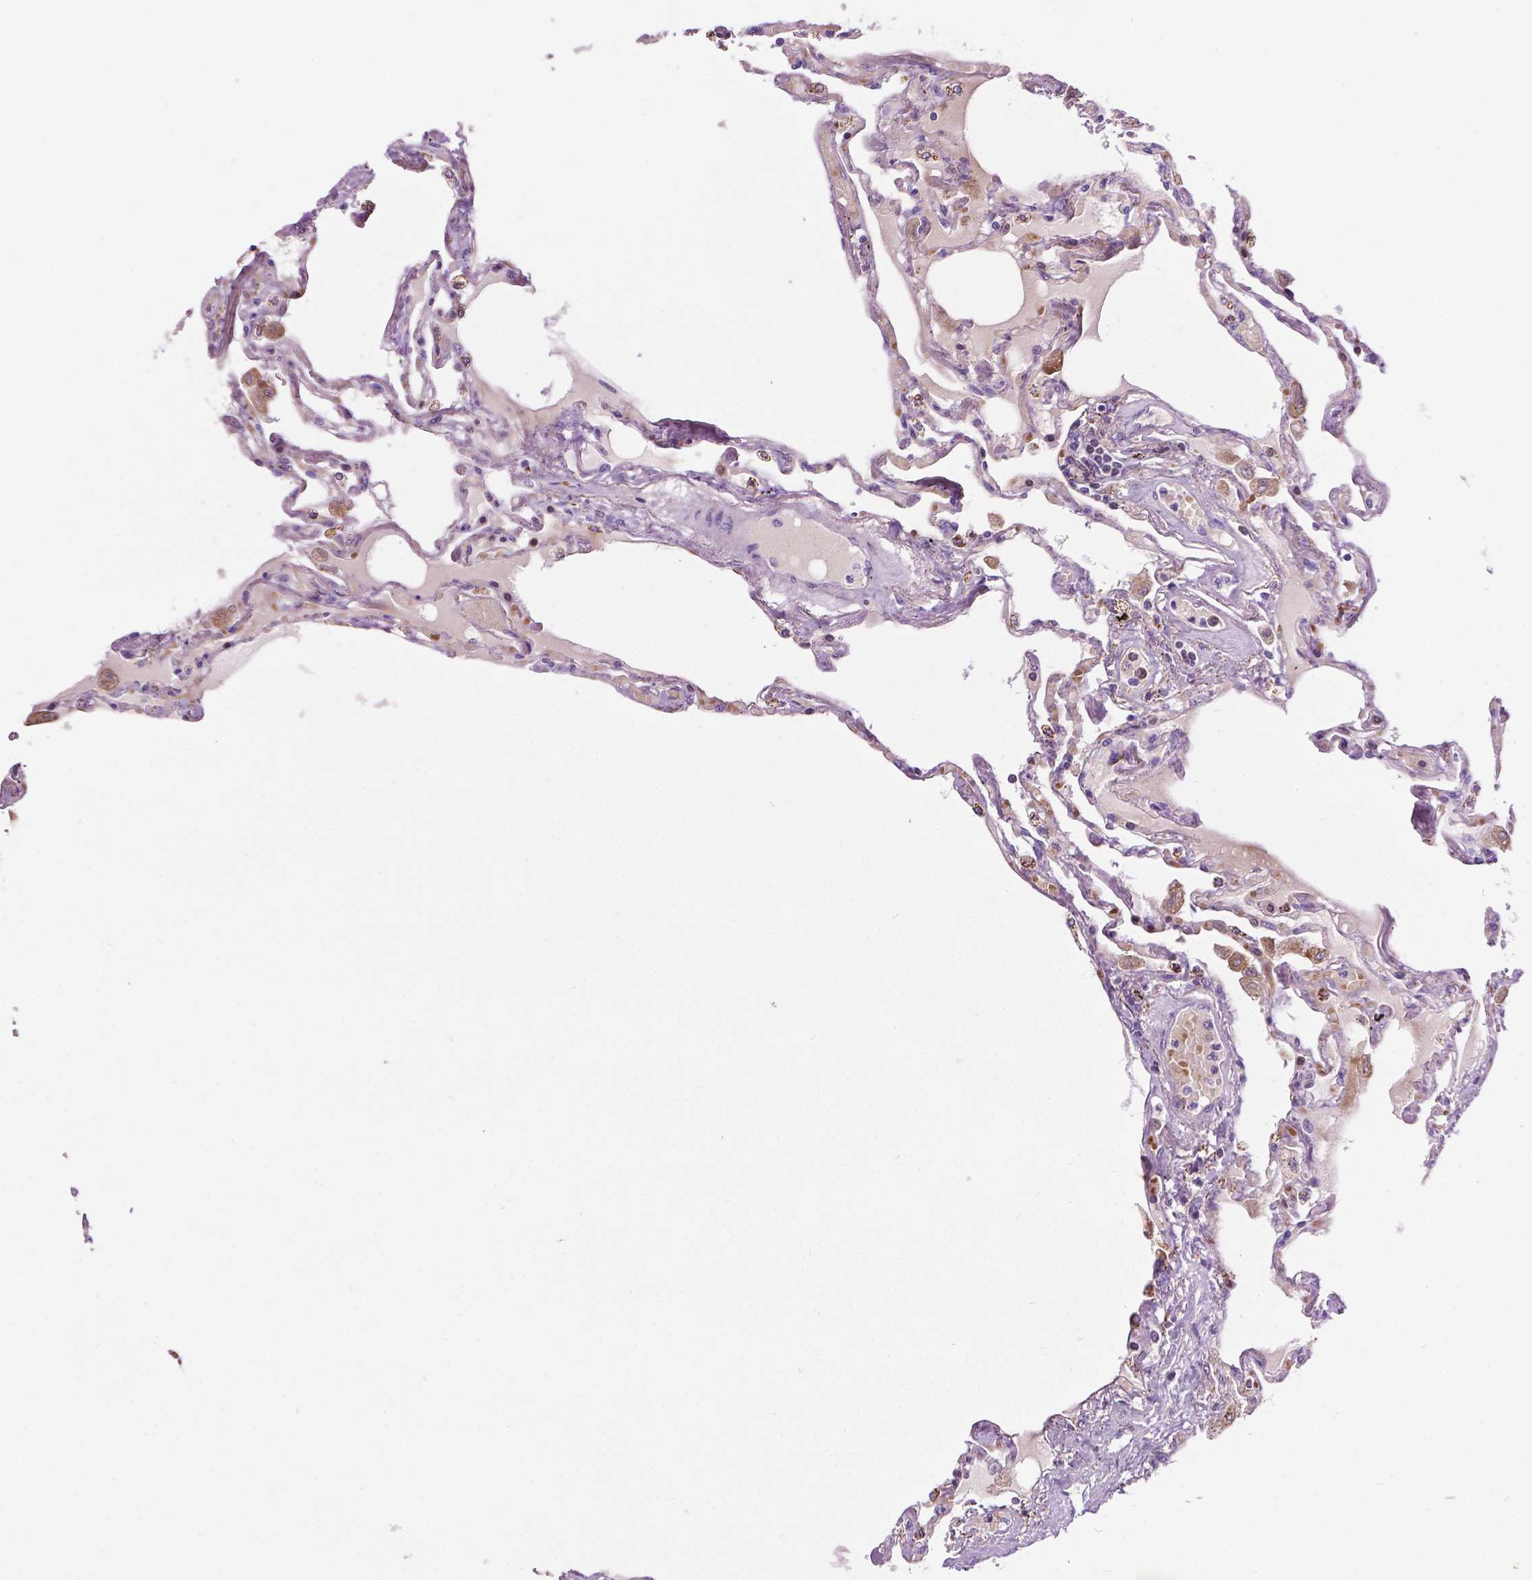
{"staining": {"intensity": "negative", "quantity": "none", "location": "none"}, "tissue": "lung", "cell_type": "Alveolar cells", "image_type": "normal", "snomed": [{"axis": "morphology", "description": "Normal tissue, NOS"}, {"axis": "morphology", "description": "Adenocarcinoma, NOS"}, {"axis": "topography", "description": "Cartilage tissue"}, {"axis": "topography", "description": "Lung"}], "caption": "Immunohistochemistry image of unremarkable lung: lung stained with DAB reveals no significant protein staining in alveolar cells.", "gene": "TMEM132E", "patient": {"sex": "female", "age": 67}}